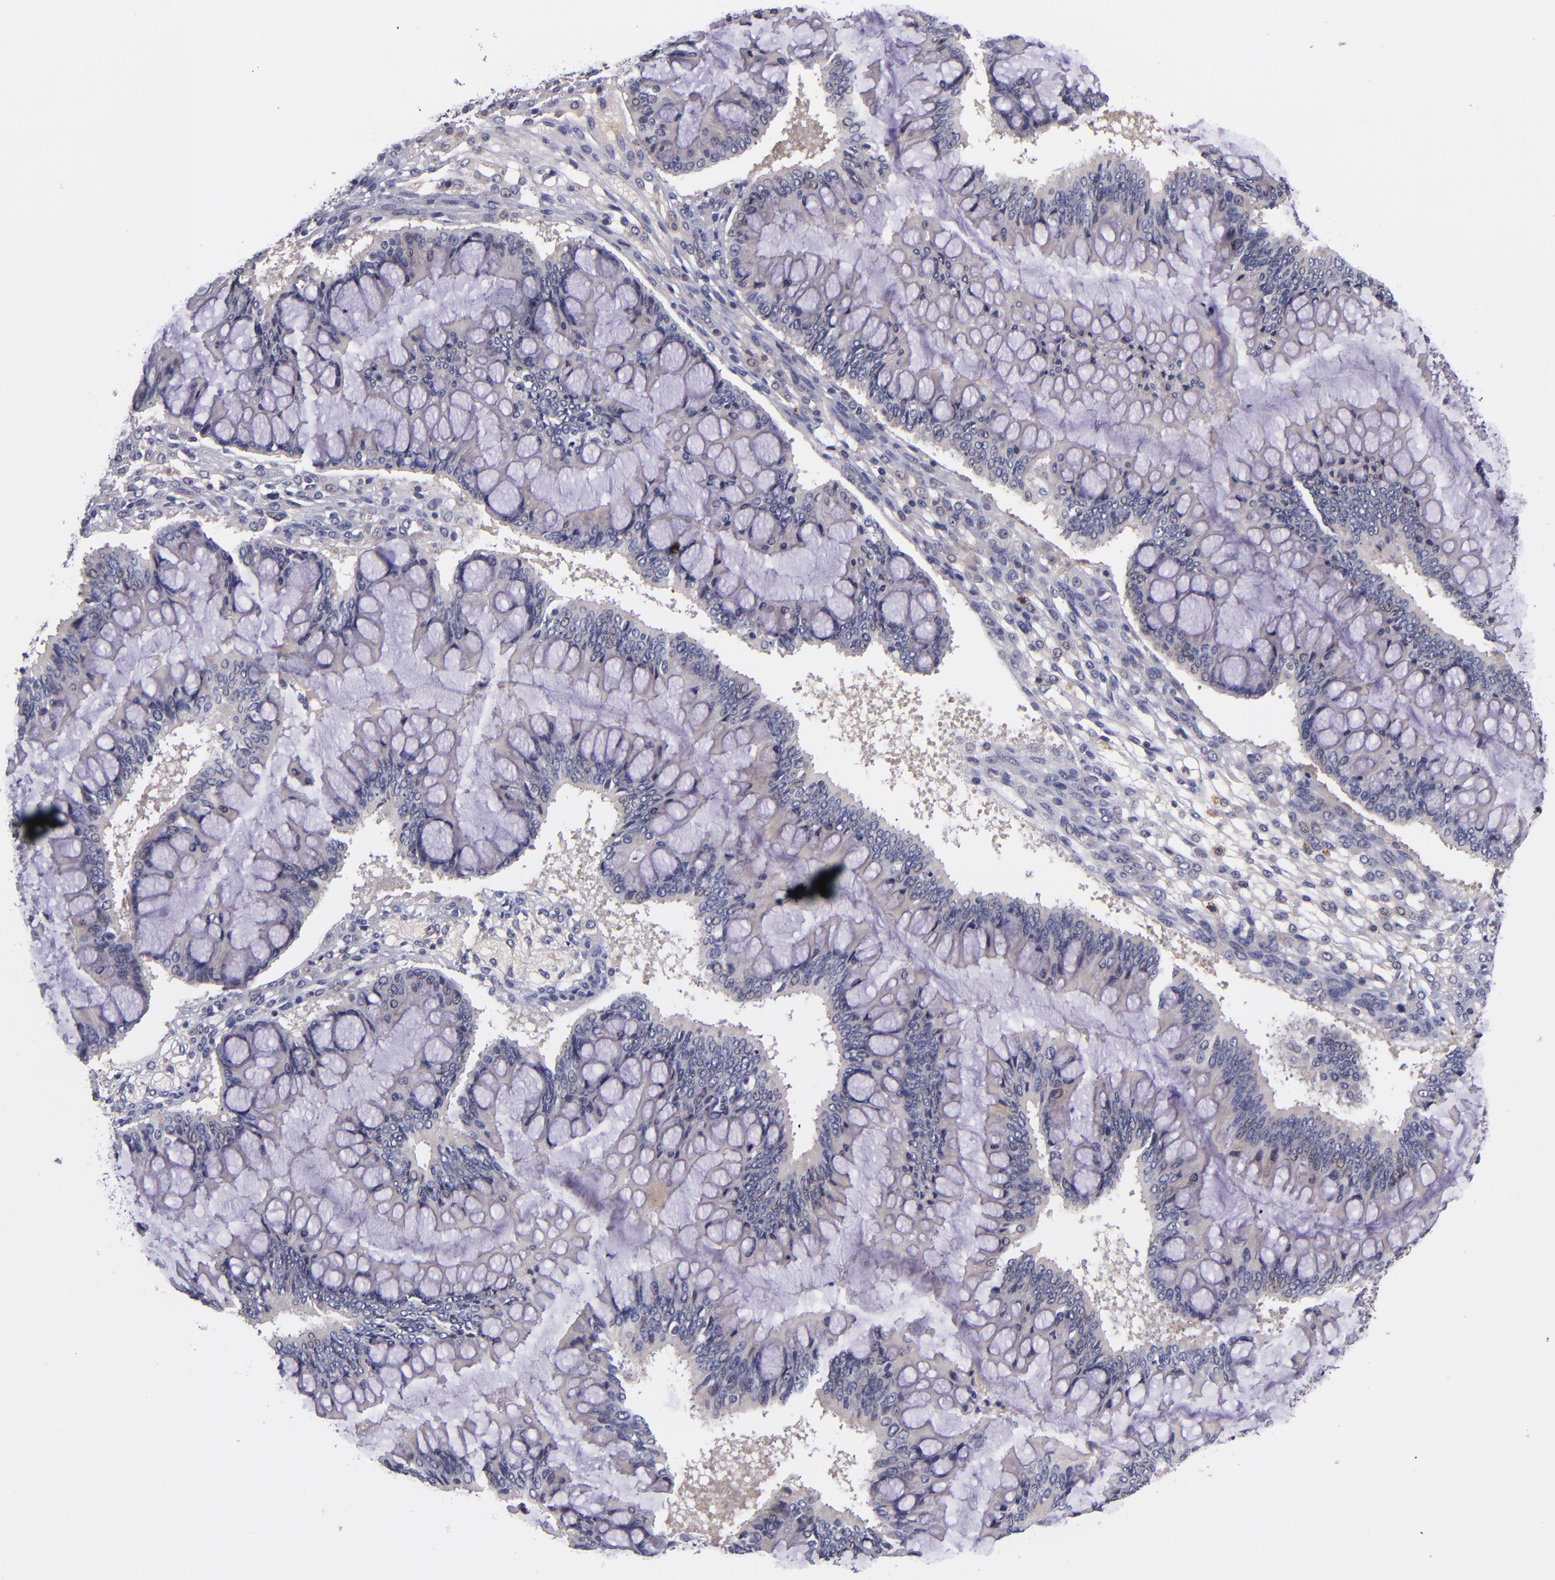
{"staining": {"intensity": "weak", "quantity": ">75%", "location": "cytoplasmic/membranous"}, "tissue": "ovarian cancer", "cell_type": "Tumor cells", "image_type": "cancer", "snomed": [{"axis": "morphology", "description": "Cystadenocarcinoma, mucinous, NOS"}, {"axis": "topography", "description": "Ovary"}], "caption": "IHC image of human ovarian mucinous cystadenocarcinoma stained for a protein (brown), which exhibits low levels of weak cytoplasmic/membranous positivity in approximately >75% of tumor cells.", "gene": "RBP4", "patient": {"sex": "female", "age": 73}}